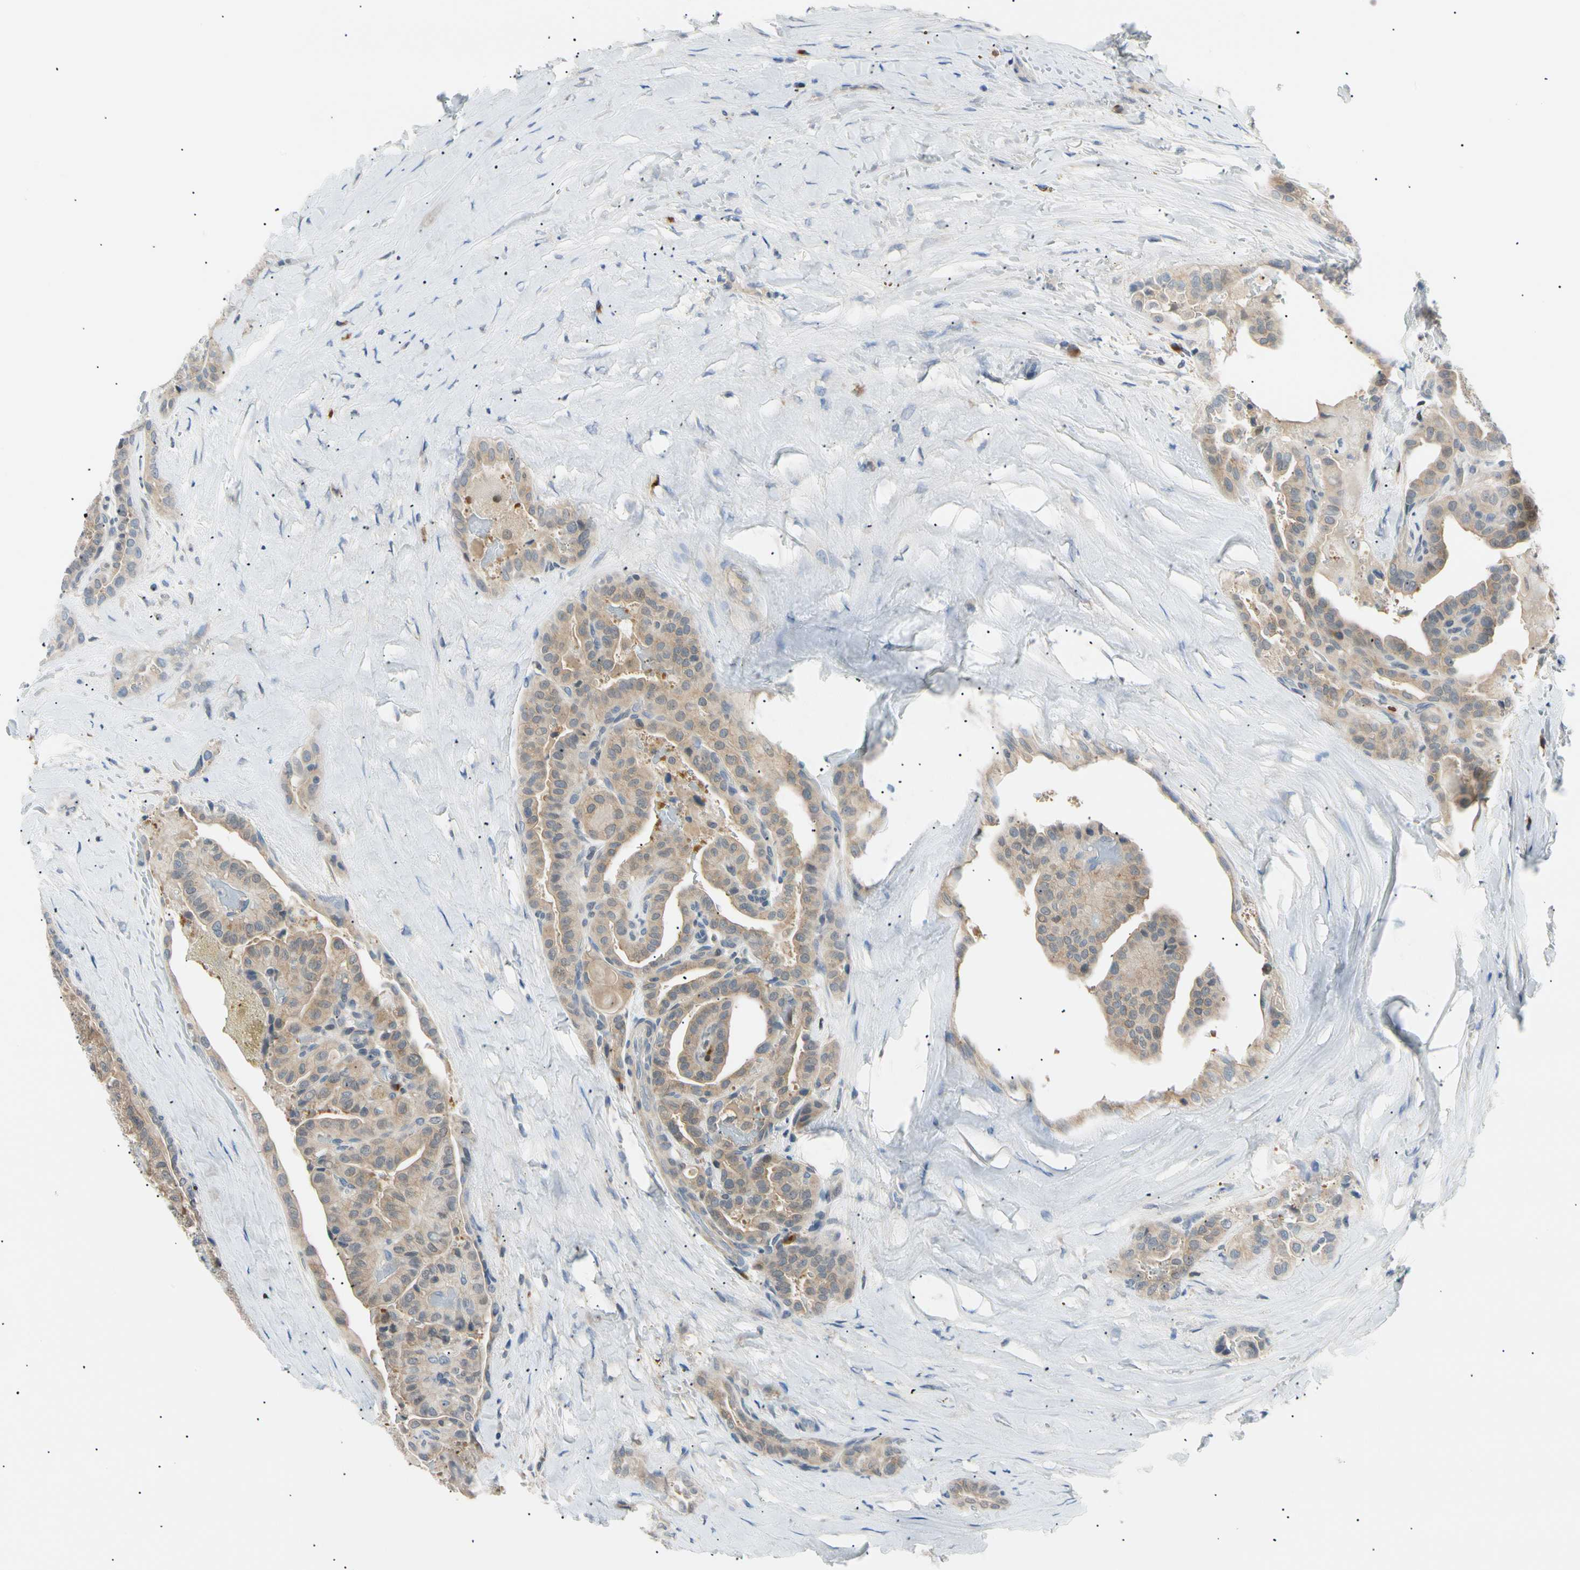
{"staining": {"intensity": "moderate", "quantity": ">75%", "location": "cytoplasmic/membranous"}, "tissue": "thyroid cancer", "cell_type": "Tumor cells", "image_type": "cancer", "snomed": [{"axis": "morphology", "description": "Papillary adenocarcinoma, NOS"}, {"axis": "topography", "description": "Thyroid gland"}], "caption": "The immunohistochemical stain highlights moderate cytoplasmic/membranous expression in tumor cells of papillary adenocarcinoma (thyroid) tissue.", "gene": "SEC23B", "patient": {"sex": "male", "age": 77}}